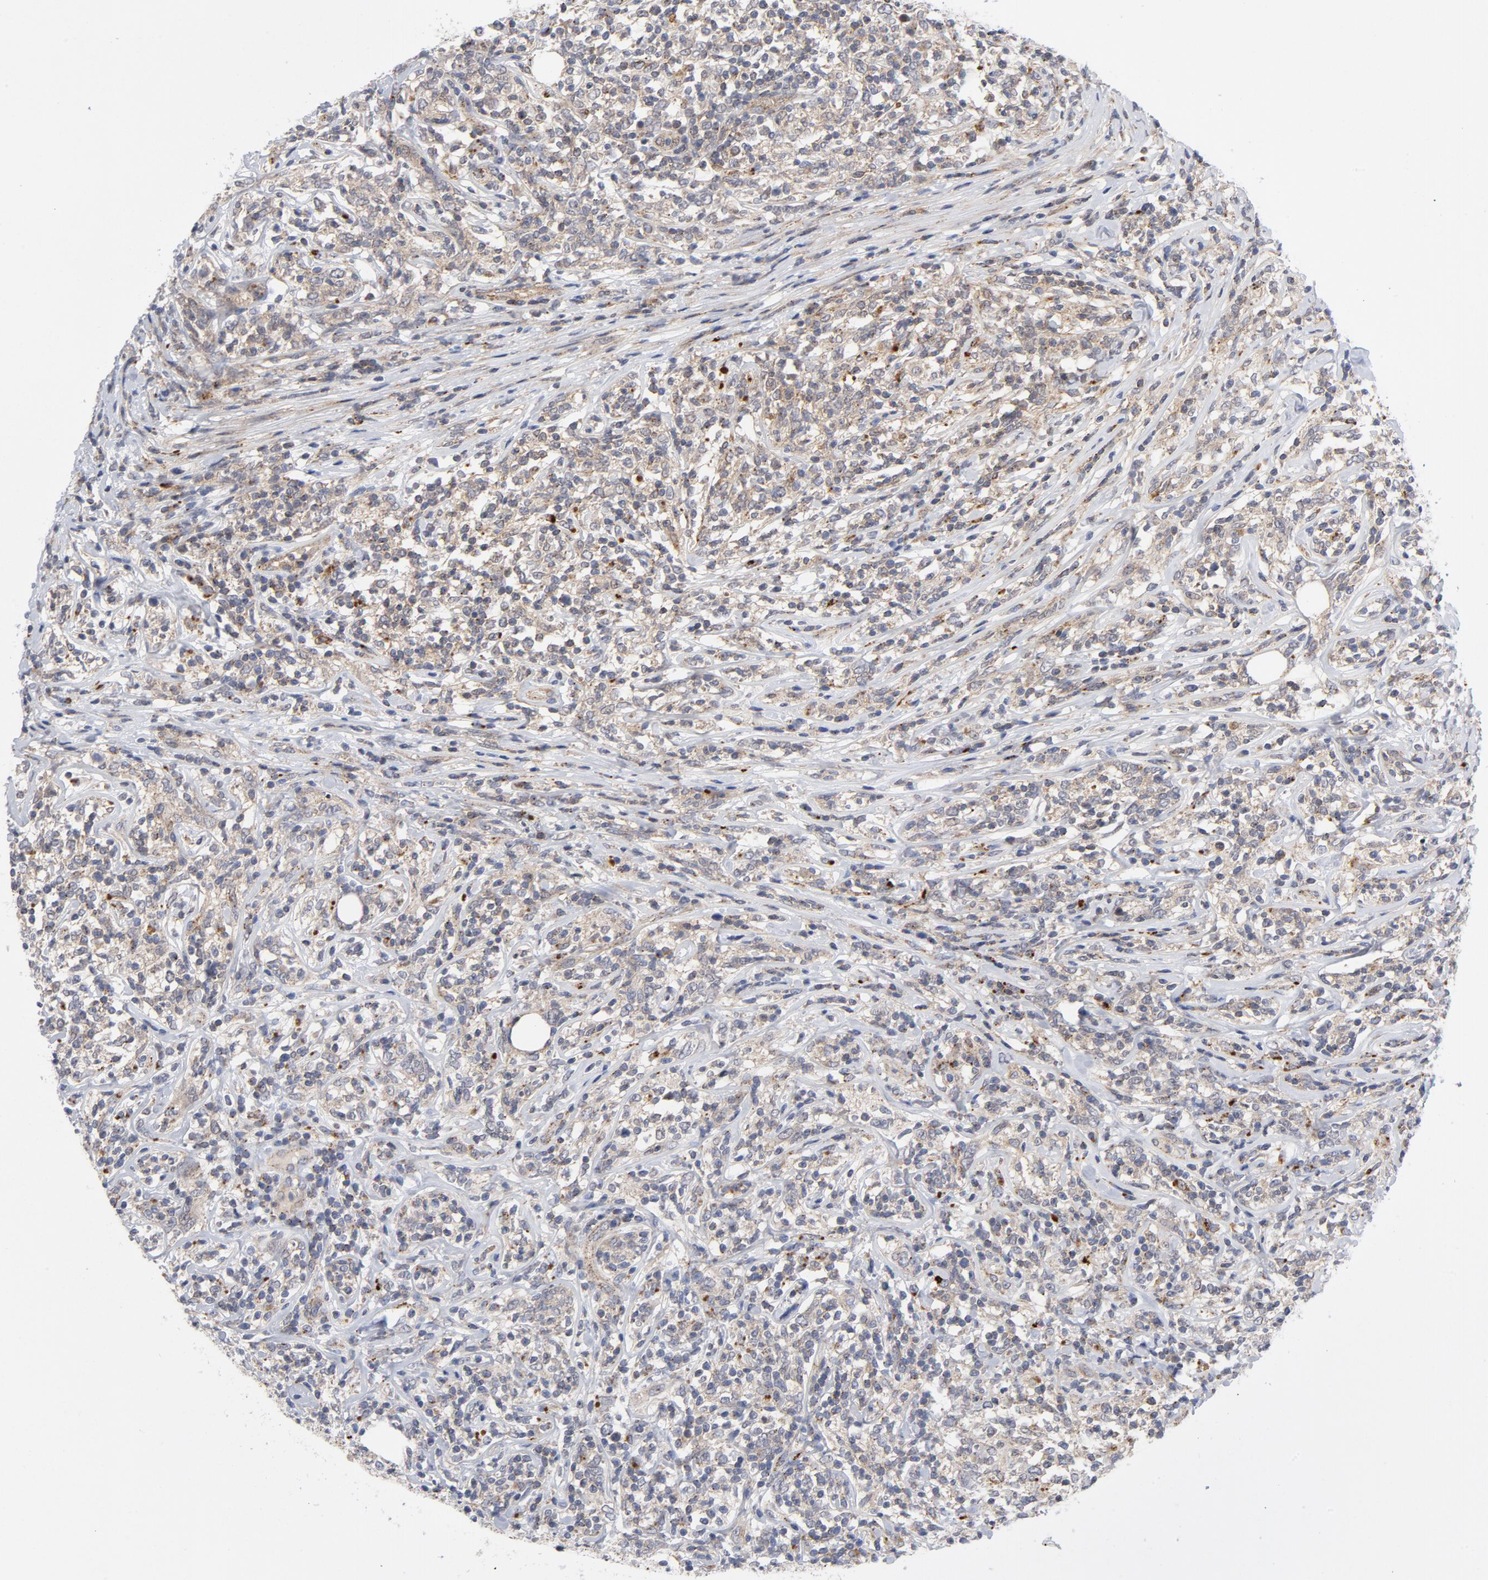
{"staining": {"intensity": "negative", "quantity": "none", "location": "none"}, "tissue": "lymphoma", "cell_type": "Tumor cells", "image_type": "cancer", "snomed": [{"axis": "morphology", "description": "Malignant lymphoma, non-Hodgkin's type, High grade"}, {"axis": "topography", "description": "Lymph node"}], "caption": "Tumor cells show no significant staining in malignant lymphoma, non-Hodgkin's type (high-grade).", "gene": "AKT2", "patient": {"sex": "female", "age": 84}}